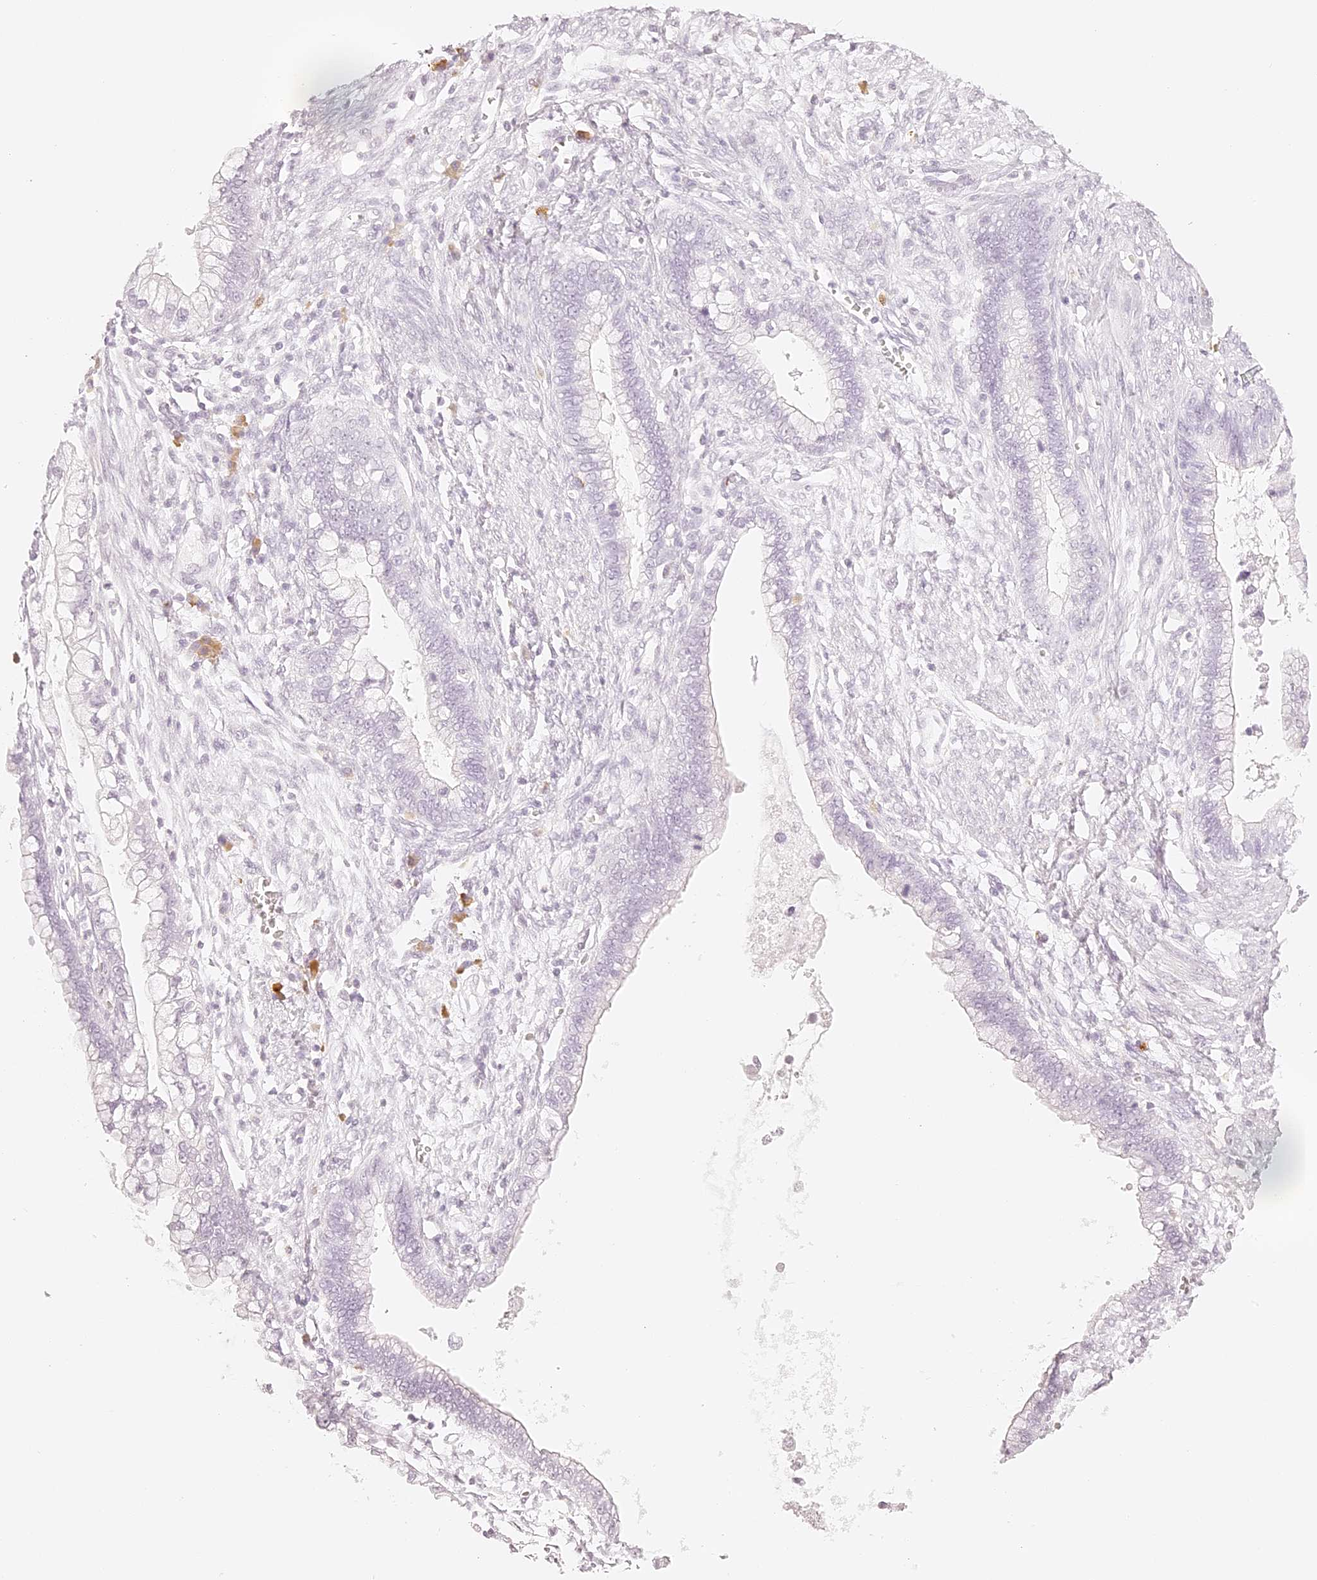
{"staining": {"intensity": "negative", "quantity": "none", "location": "none"}, "tissue": "cervical cancer", "cell_type": "Tumor cells", "image_type": "cancer", "snomed": [{"axis": "morphology", "description": "Adenocarcinoma, NOS"}, {"axis": "topography", "description": "Cervix"}], "caption": "Immunohistochemical staining of cervical cancer reveals no significant positivity in tumor cells. (DAB (3,3'-diaminobenzidine) immunohistochemistry (IHC) visualized using brightfield microscopy, high magnification).", "gene": "TRIM45", "patient": {"sex": "female", "age": 44}}